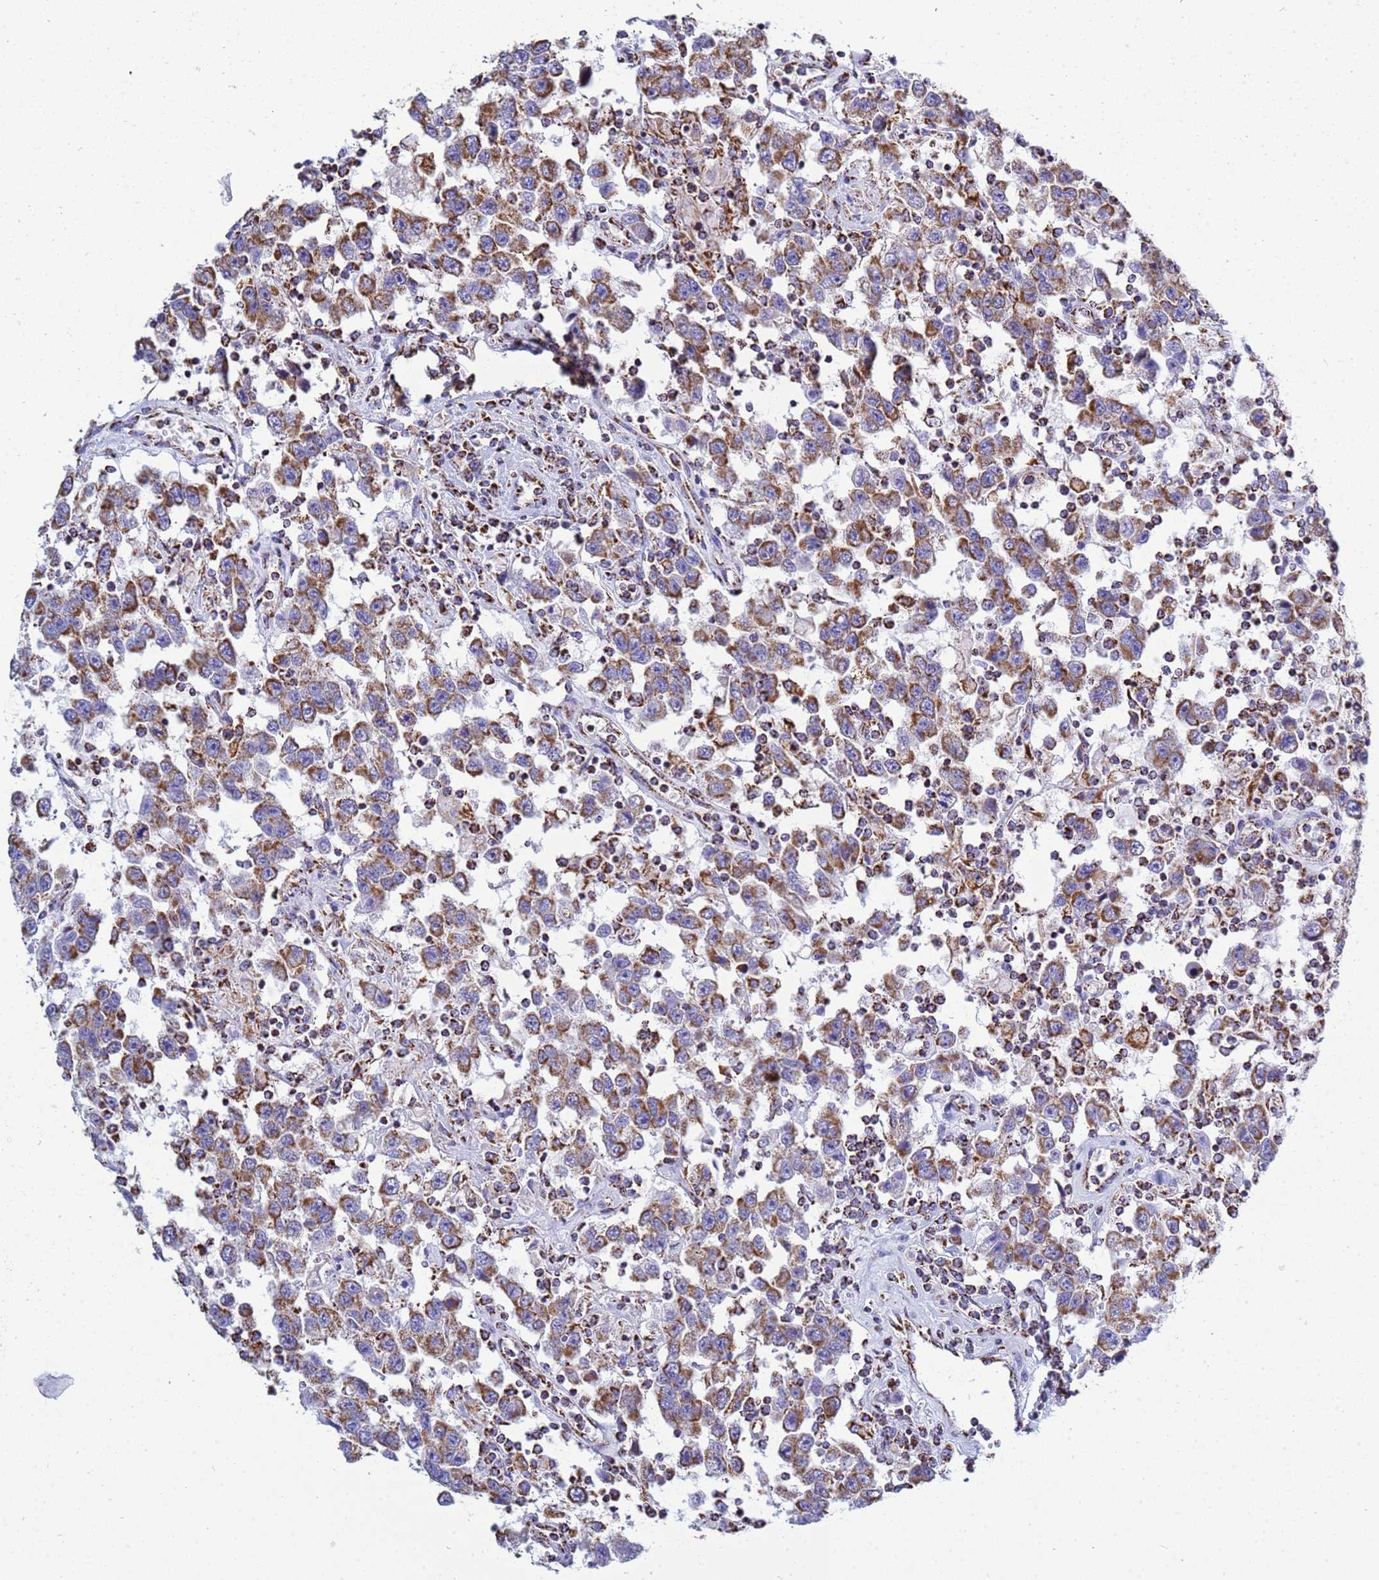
{"staining": {"intensity": "moderate", "quantity": ">75%", "location": "cytoplasmic/membranous"}, "tissue": "testis cancer", "cell_type": "Tumor cells", "image_type": "cancer", "snomed": [{"axis": "morphology", "description": "Seminoma, NOS"}, {"axis": "topography", "description": "Testis"}], "caption": "IHC histopathology image of neoplastic tissue: testis cancer stained using immunohistochemistry displays medium levels of moderate protein expression localized specifically in the cytoplasmic/membranous of tumor cells, appearing as a cytoplasmic/membranous brown color.", "gene": "COQ4", "patient": {"sex": "male", "age": 41}}